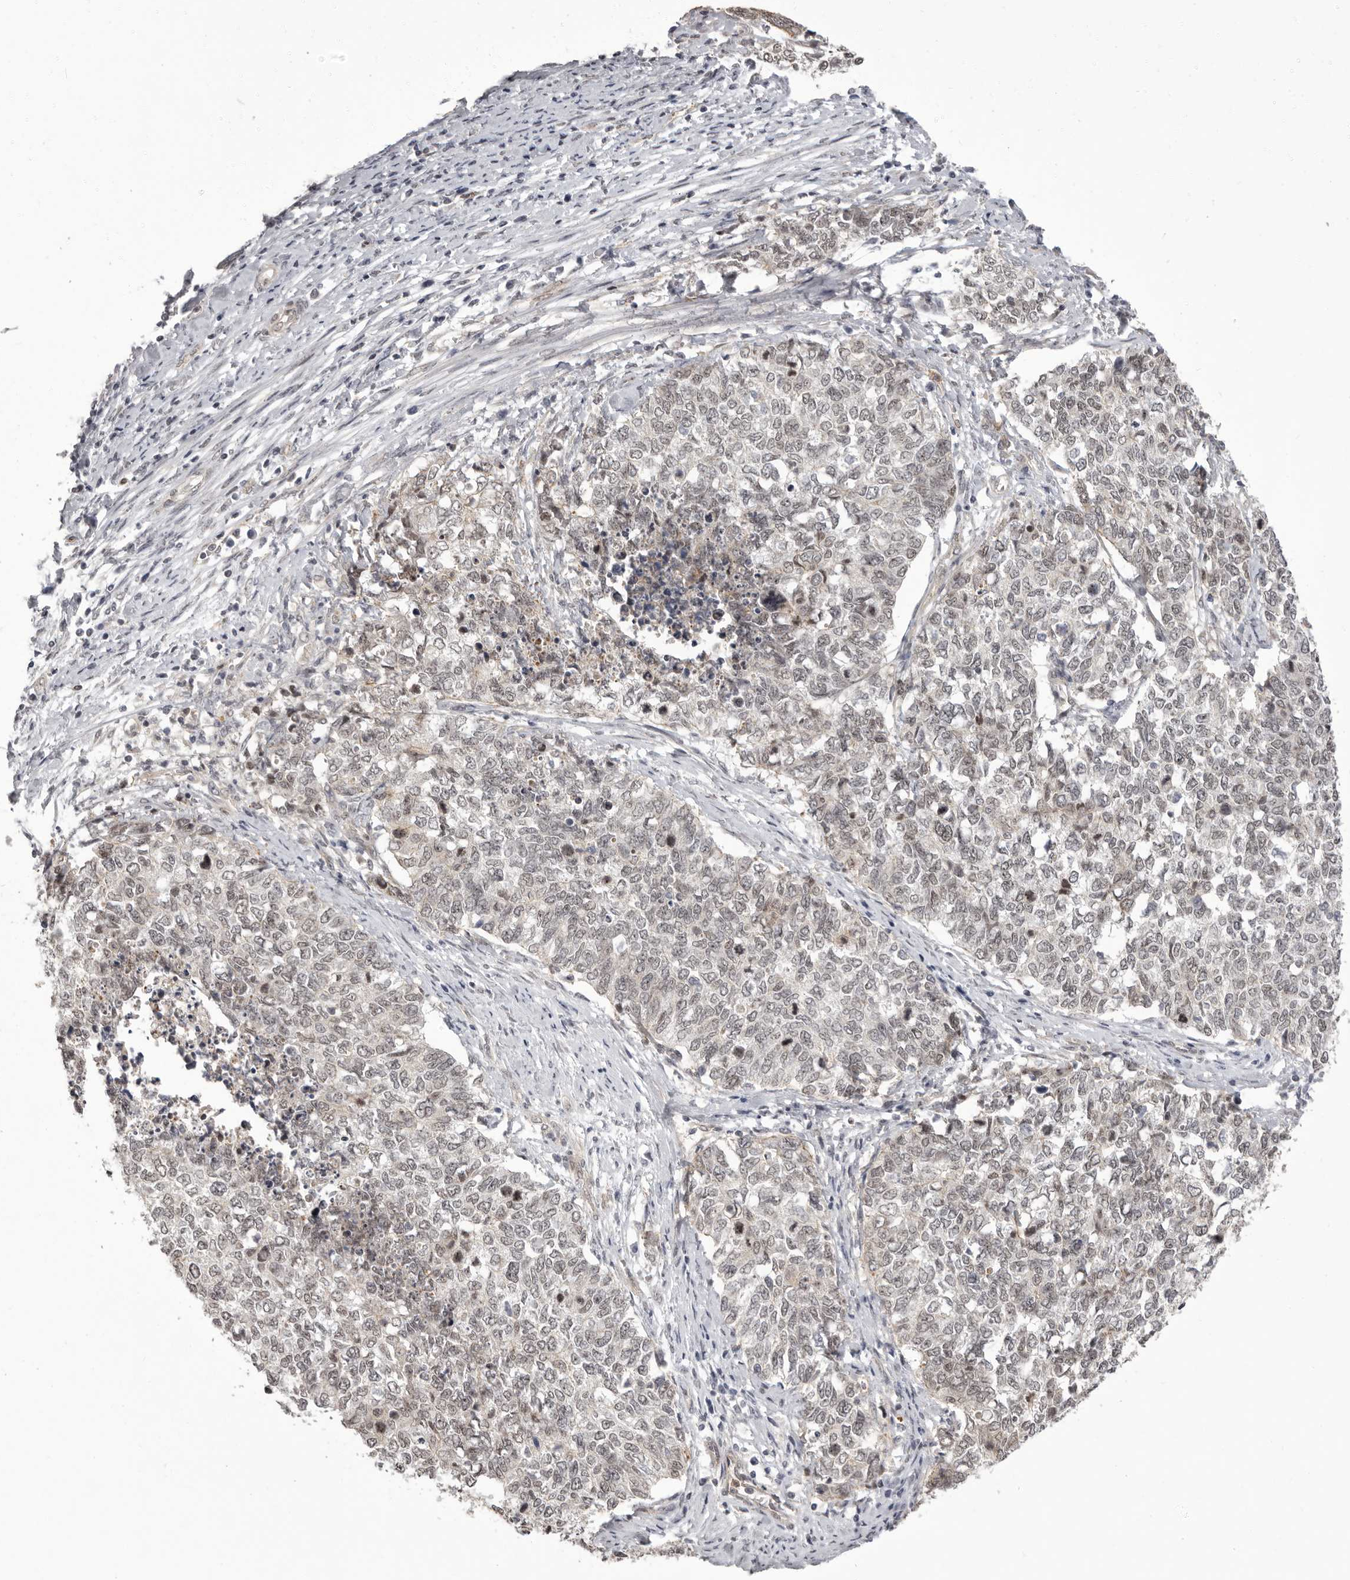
{"staining": {"intensity": "negative", "quantity": "none", "location": "none"}, "tissue": "cervical cancer", "cell_type": "Tumor cells", "image_type": "cancer", "snomed": [{"axis": "morphology", "description": "Squamous cell carcinoma, NOS"}, {"axis": "topography", "description": "Cervix"}], "caption": "Squamous cell carcinoma (cervical) was stained to show a protein in brown. There is no significant positivity in tumor cells. (DAB (3,3'-diaminobenzidine) IHC visualized using brightfield microscopy, high magnification).", "gene": "RNF2", "patient": {"sex": "female", "age": 63}}